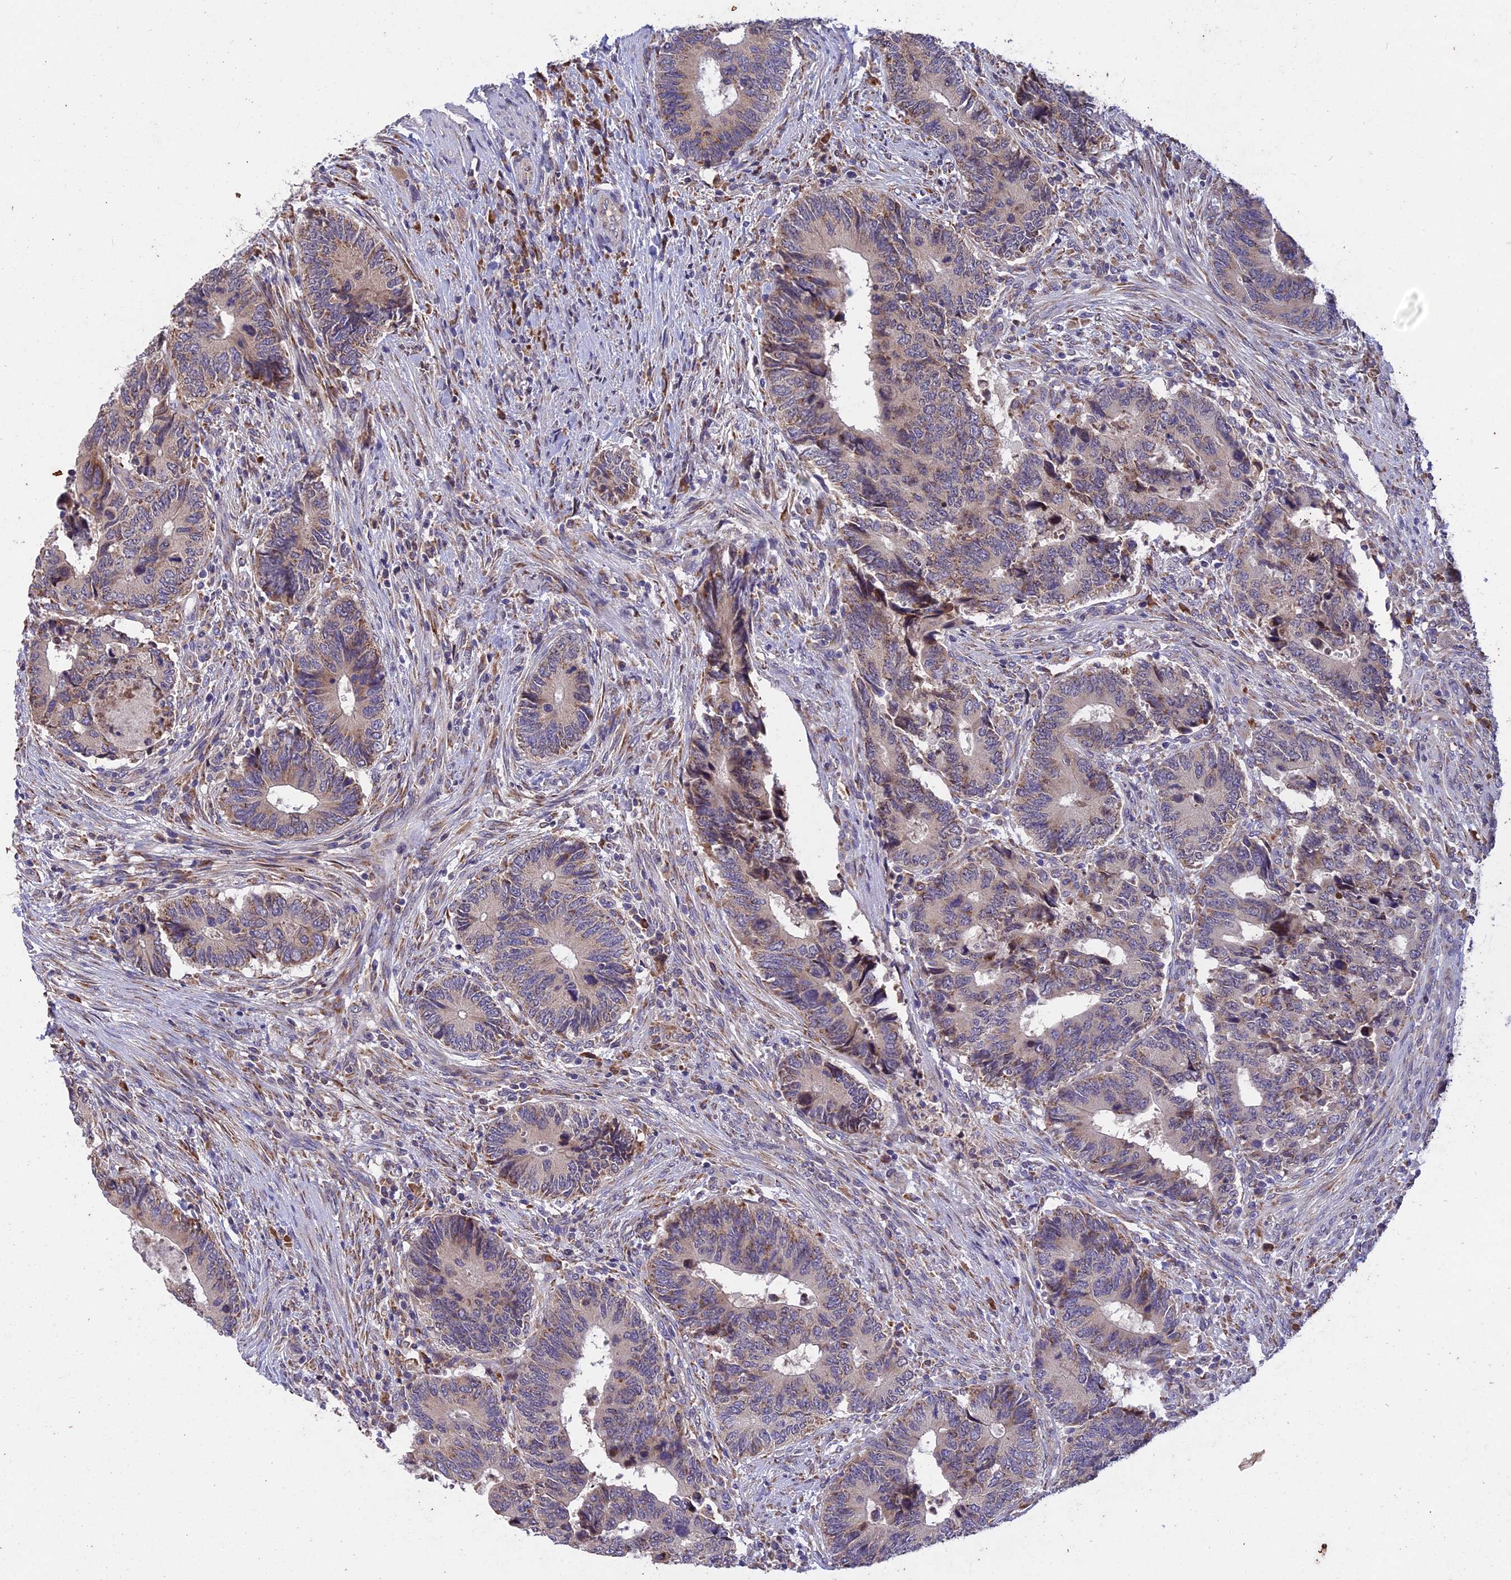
{"staining": {"intensity": "weak", "quantity": "25%-75%", "location": "cytoplasmic/membranous"}, "tissue": "colorectal cancer", "cell_type": "Tumor cells", "image_type": "cancer", "snomed": [{"axis": "morphology", "description": "Adenocarcinoma, NOS"}, {"axis": "topography", "description": "Colon"}], "caption": "Weak cytoplasmic/membranous expression for a protein is seen in approximately 25%-75% of tumor cells of colorectal adenocarcinoma using immunohistochemistry.", "gene": "DMRTA2", "patient": {"sex": "male", "age": 87}}